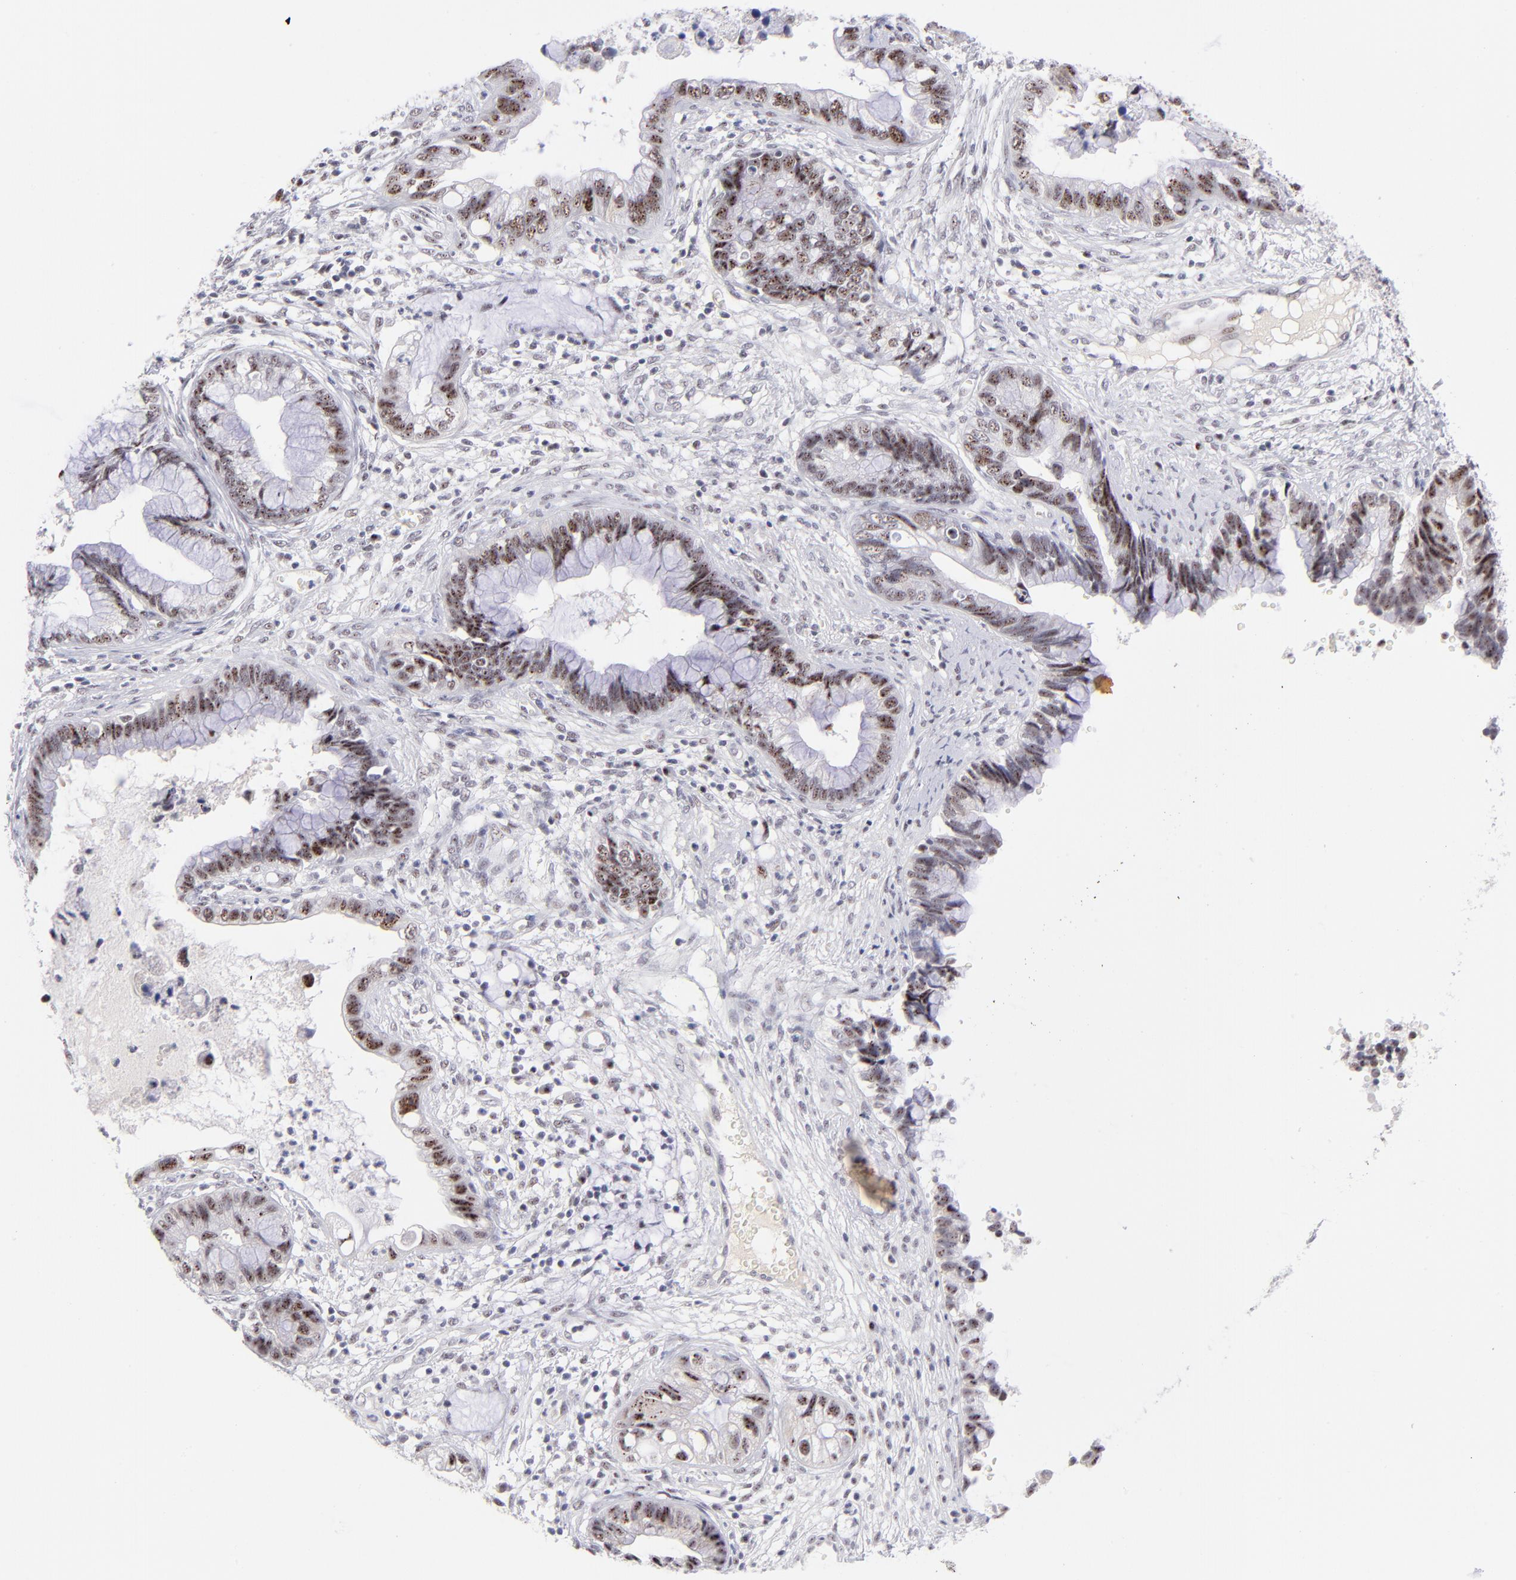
{"staining": {"intensity": "moderate", "quantity": ">75%", "location": "nuclear"}, "tissue": "cervical cancer", "cell_type": "Tumor cells", "image_type": "cancer", "snomed": [{"axis": "morphology", "description": "Adenocarcinoma, NOS"}, {"axis": "topography", "description": "Cervix"}], "caption": "Cervical cancer stained with IHC reveals moderate nuclear positivity in approximately >75% of tumor cells.", "gene": "CDC25C", "patient": {"sex": "female", "age": 44}}